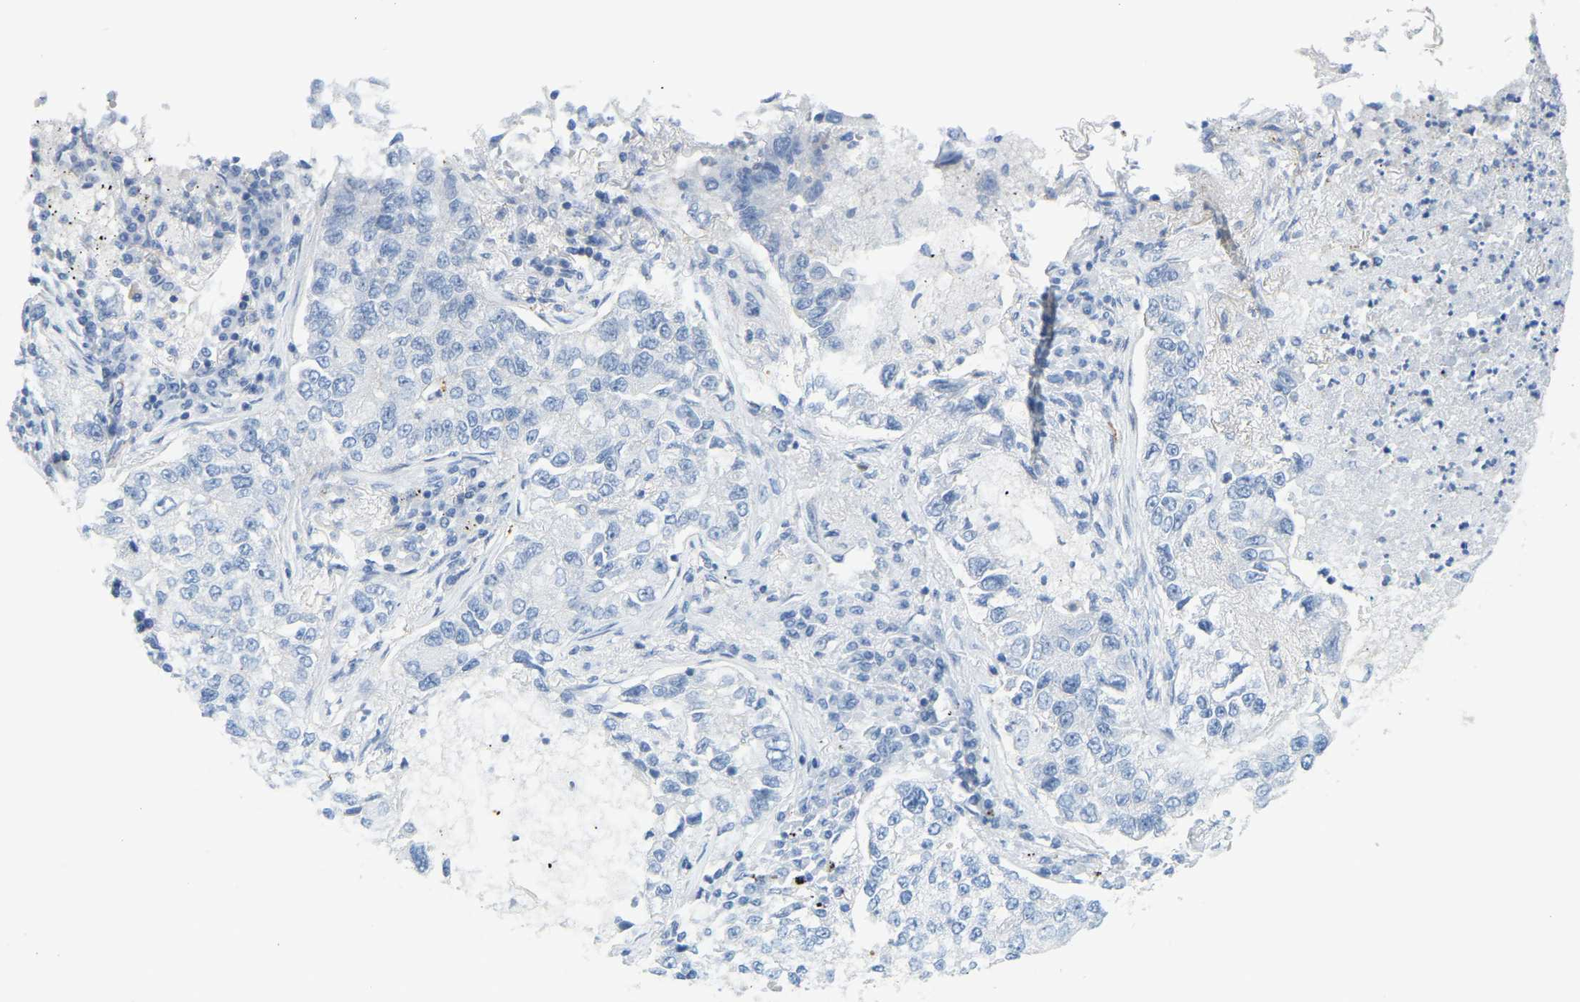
{"staining": {"intensity": "negative", "quantity": "none", "location": "none"}, "tissue": "lung cancer", "cell_type": "Tumor cells", "image_type": "cancer", "snomed": [{"axis": "morphology", "description": "Adenocarcinoma, NOS"}, {"axis": "topography", "description": "Lung"}], "caption": "IHC image of neoplastic tissue: adenocarcinoma (lung) stained with DAB demonstrates no significant protein expression in tumor cells.", "gene": "MYL3", "patient": {"sex": "male", "age": 49}}